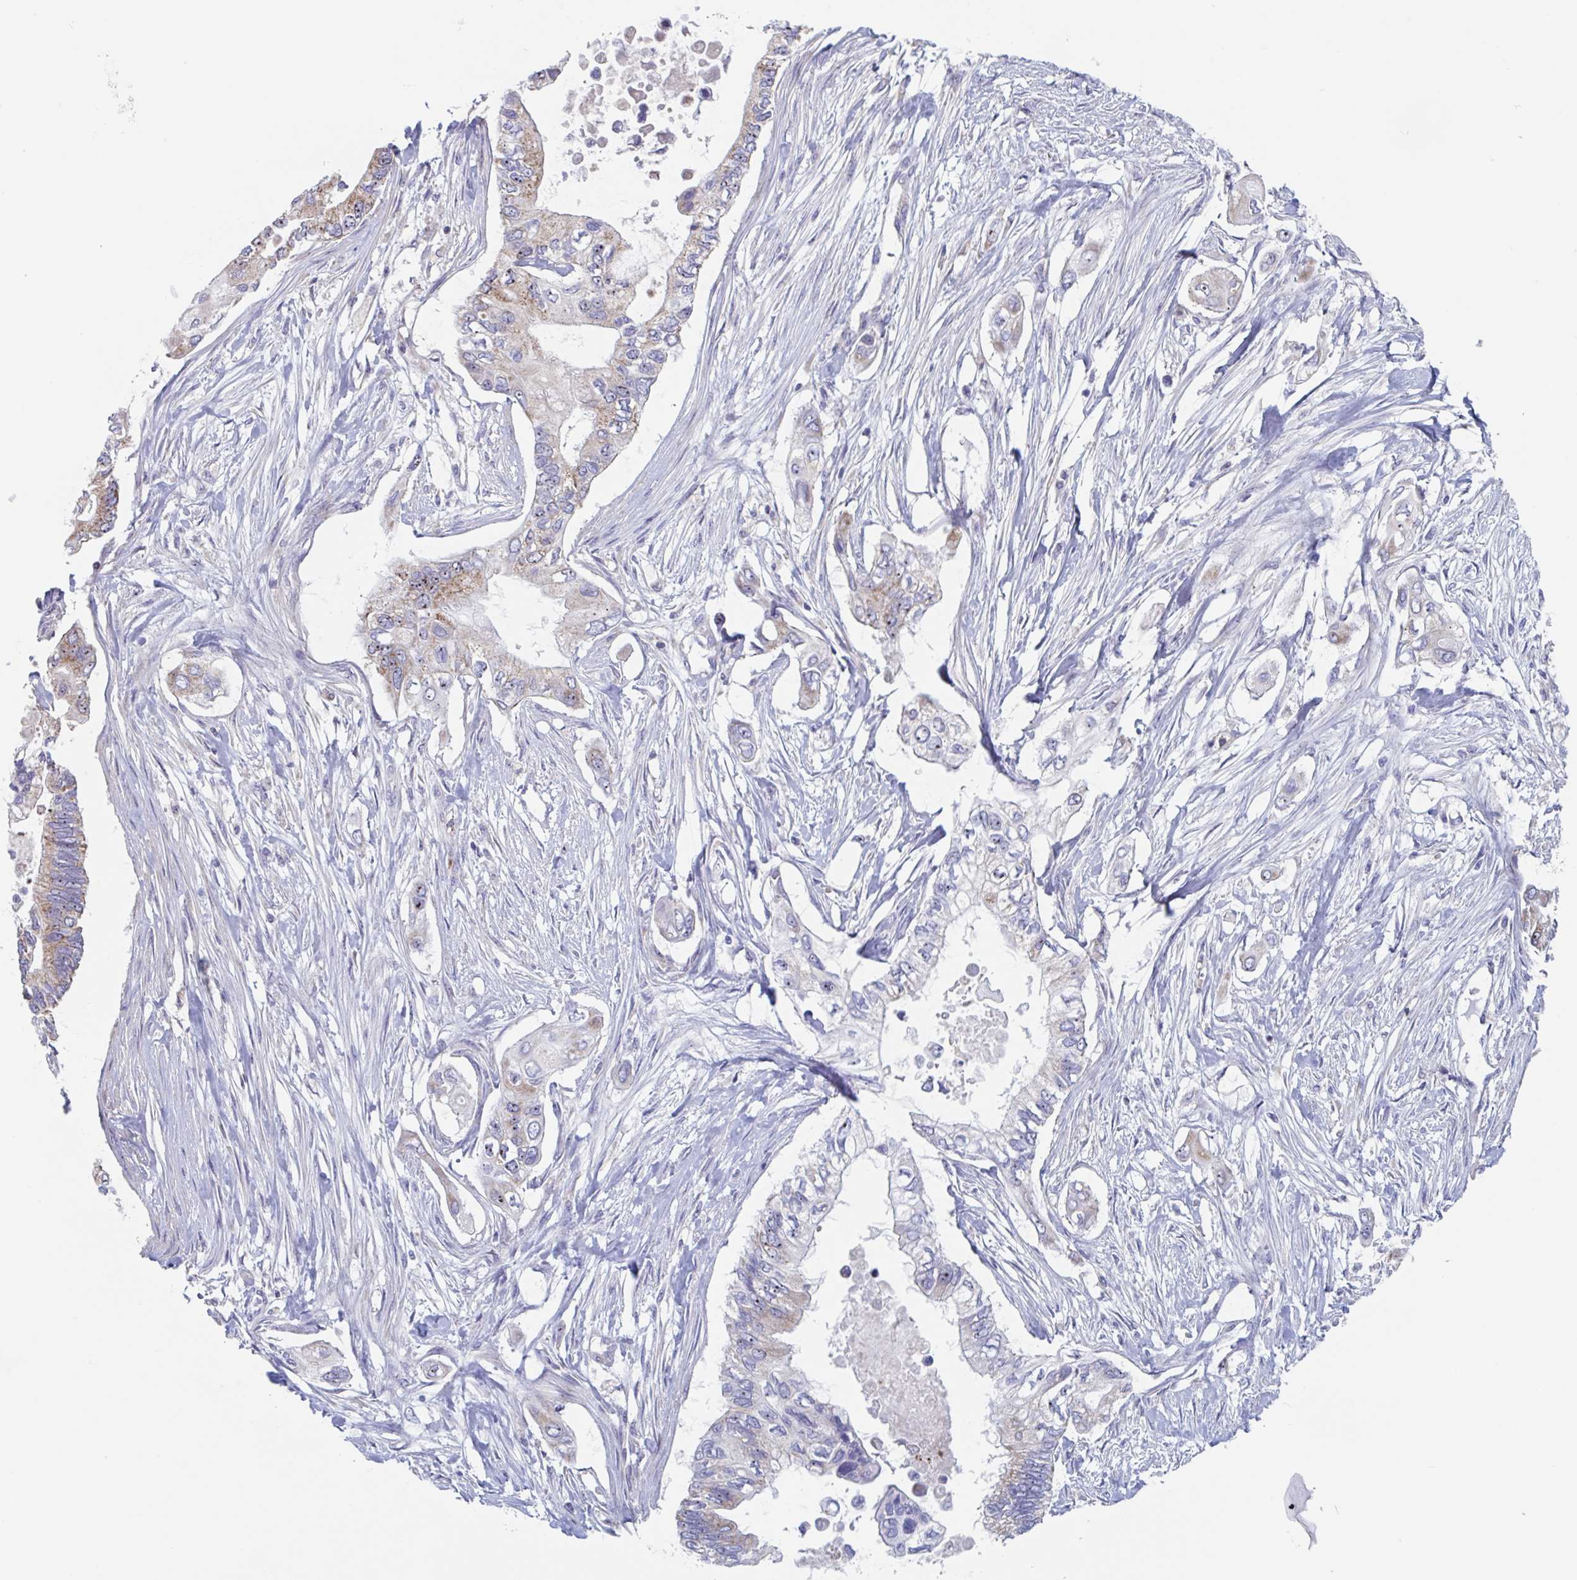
{"staining": {"intensity": "moderate", "quantity": "<25%", "location": "cytoplasmic/membranous,nuclear"}, "tissue": "pancreatic cancer", "cell_type": "Tumor cells", "image_type": "cancer", "snomed": [{"axis": "morphology", "description": "Adenocarcinoma, NOS"}, {"axis": "topography", "description": "Pancreas"}], "caption": "Human adenocarcinoma (pancreatic) stained with a brown dye shows moderate cytoplasmic/membranous and nuclear positive expression in approximately <25% of tumor cells.", "gene": "MRPL53", "patient": {"sex": "female", "age": 63}}